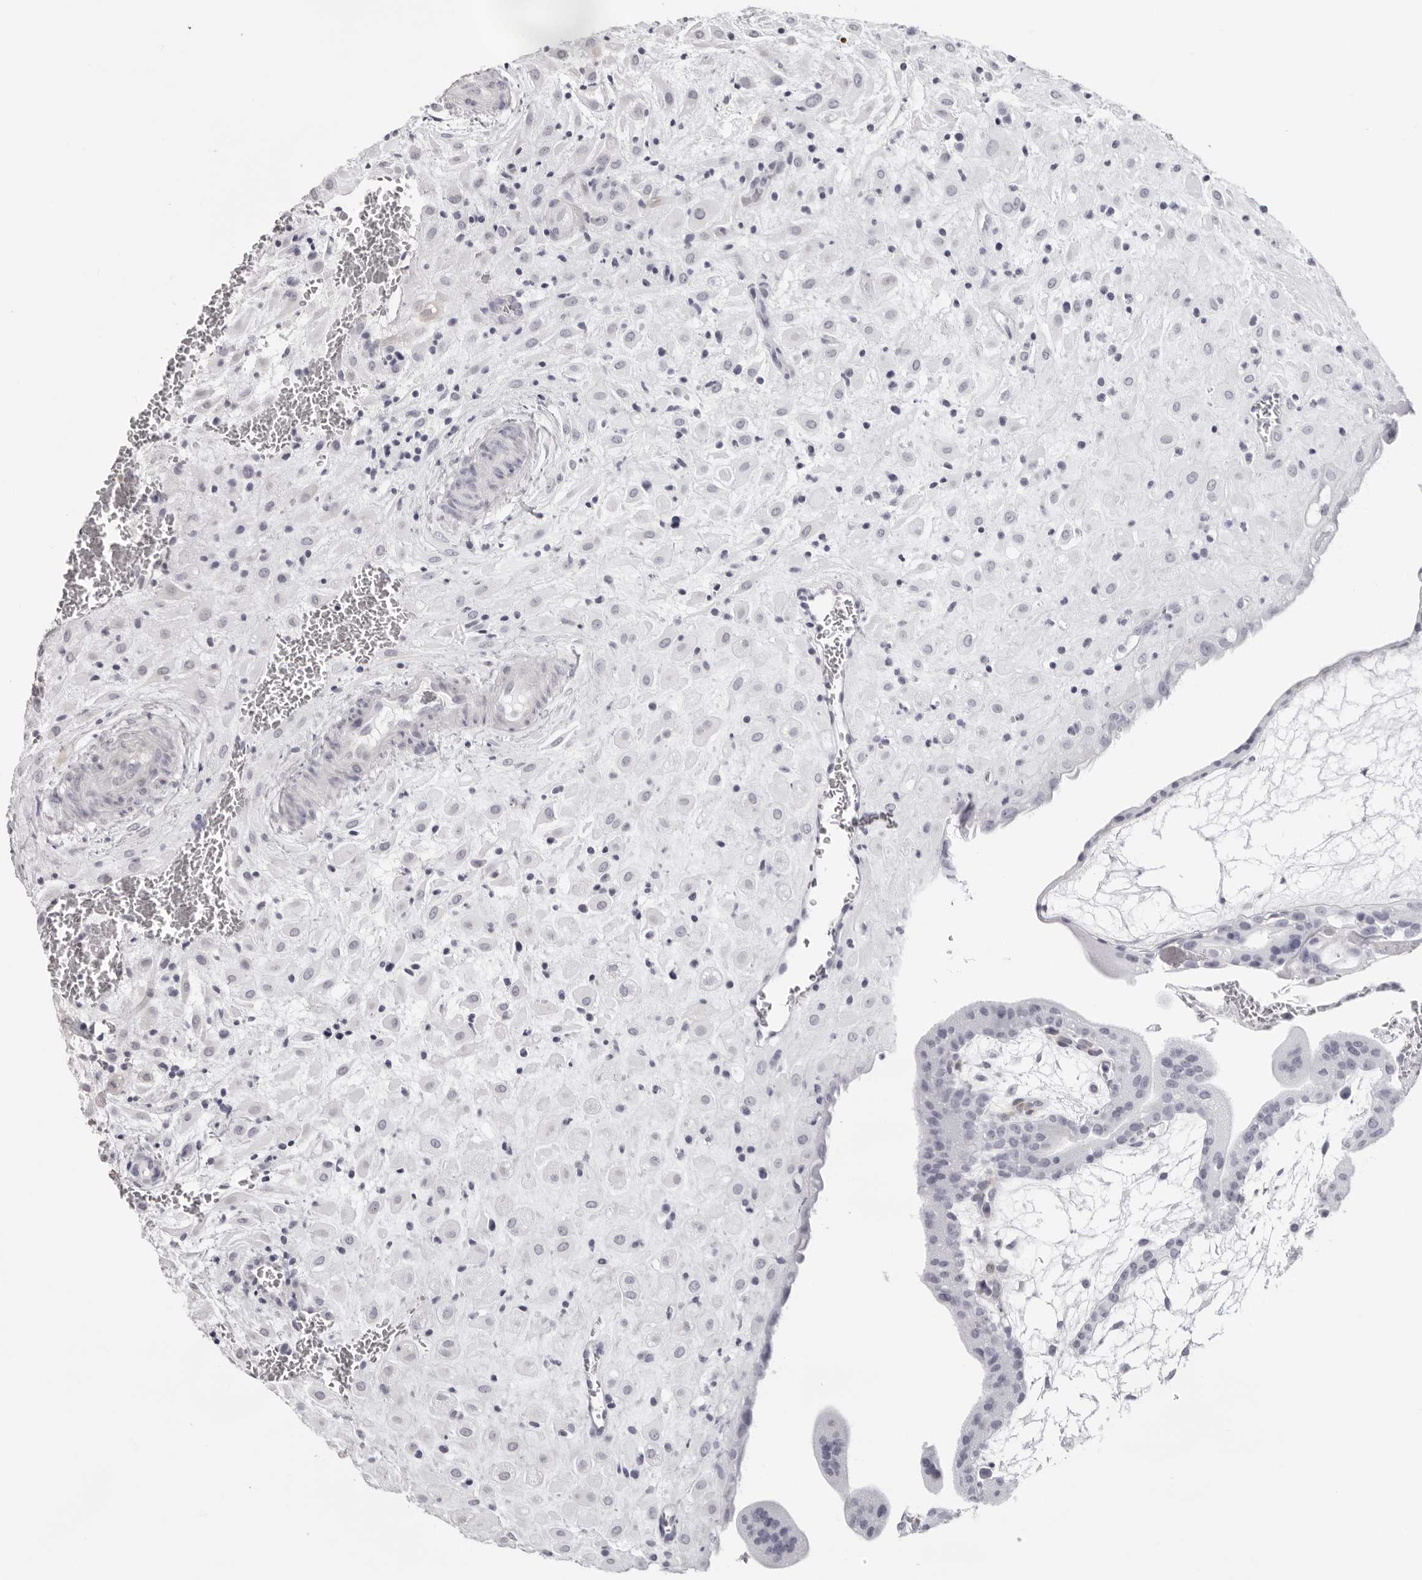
{"staining": {"intensity": "negative", "quantity": "none", "location": "none"}, "tissue": "placenta", "cell_type": "Decidual cells", "image_type": "normal", "snomed": [{"axis": "morphology", "description": "Normal tissue, NOS"}, {"axis": "topography", "description": "Placenta"}], "caption": "A high-resolution image shows immunohistochemistry (IHC) staining of unremarkable placenta, which demonstrates no significant staining in decidual cells.", "gene": "INSL3", "patient": {"sex": "female", "age": 35}}